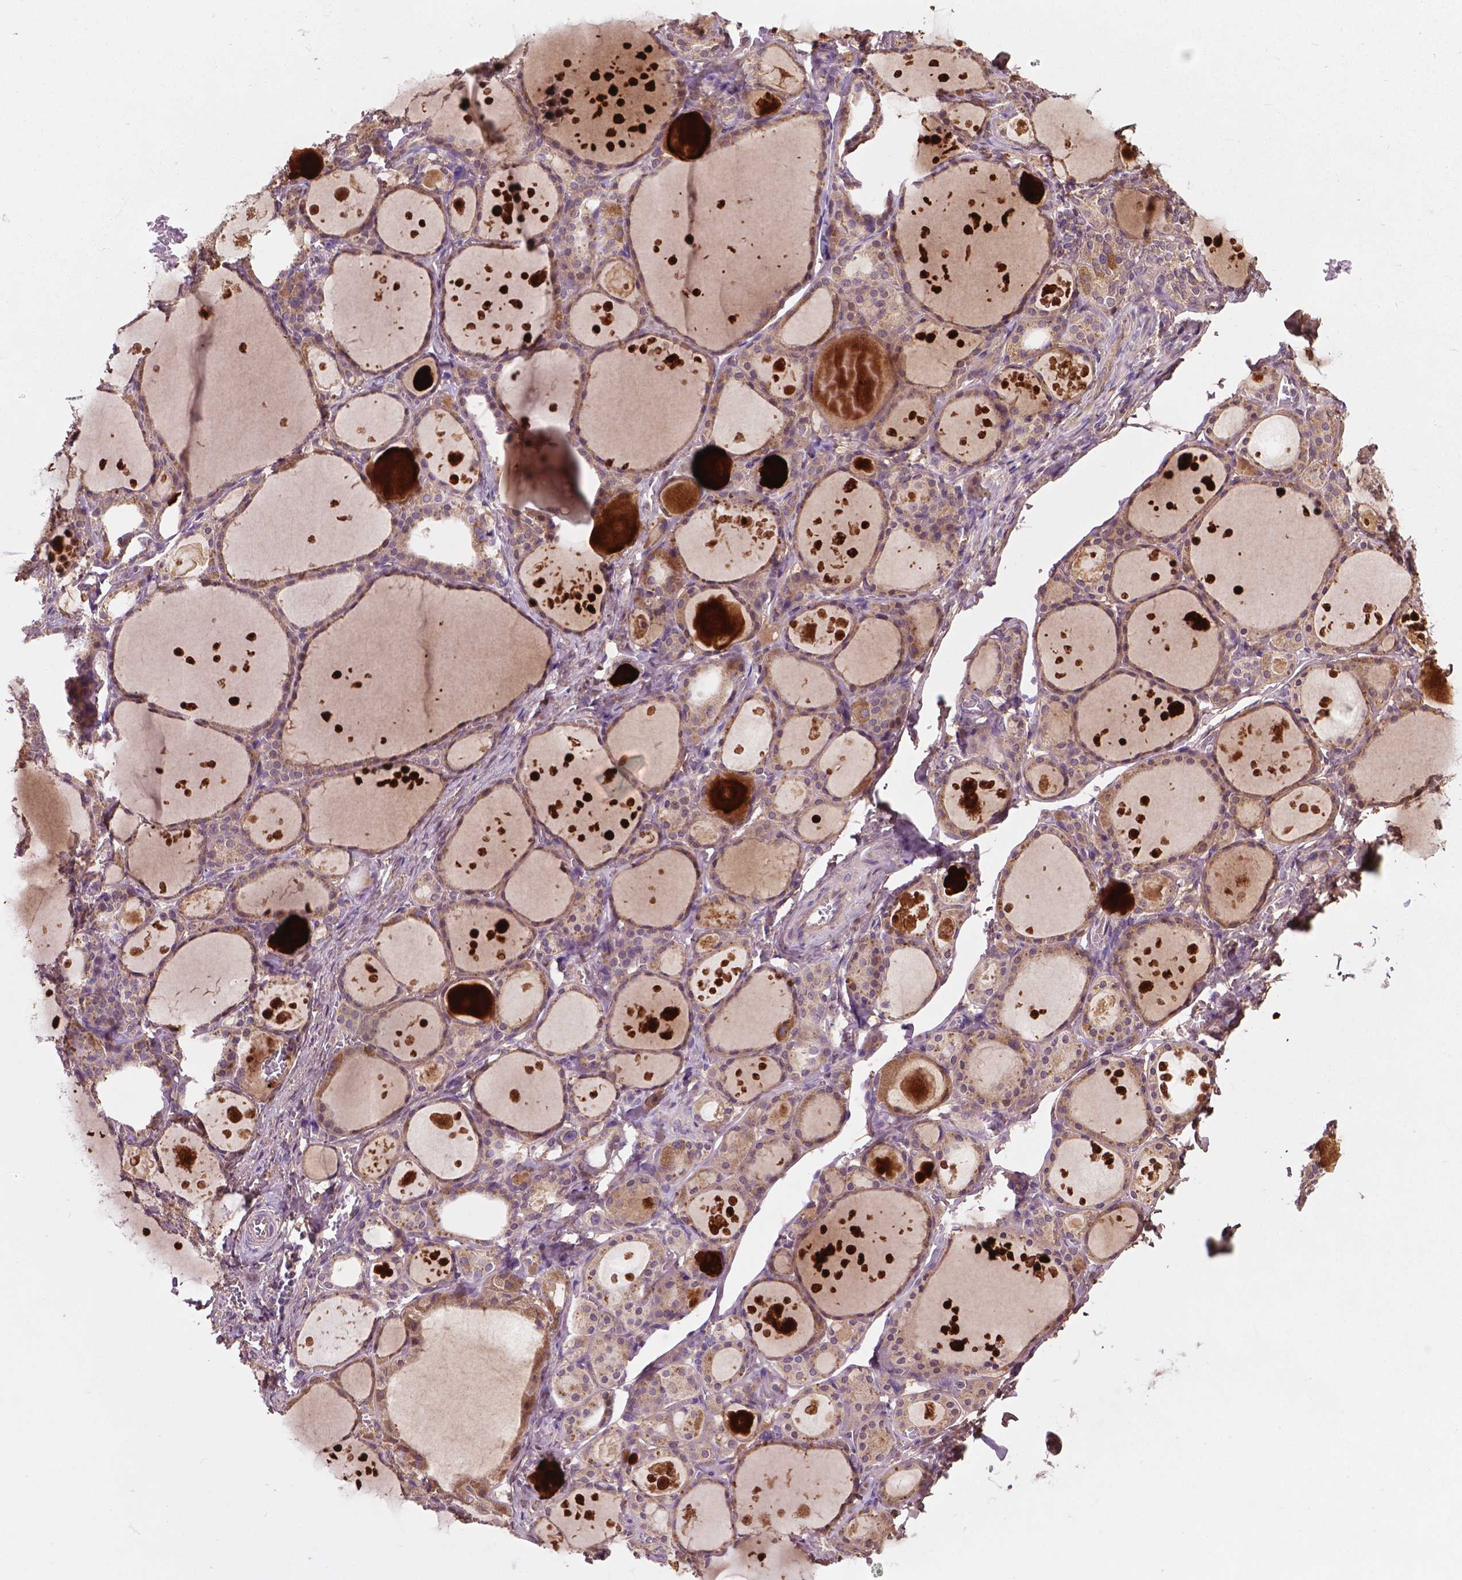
{"staining": {"intensity": "weak", "quantity": ">75%", "location": "cytoplasmic/membranous"}, "tissue": "thyroid gland", "cell_type": "Glandular cells", "image_type": "normal", "snomed": [{"axis": "morphology", "description": "Normal tissue, NOS"}, {"axis": "topography", "description": "Thyroid gland"}], "caption": "Glandular cells show low levels of weak cytoplasmic/membranous staining in approximately >75% of cells in benign thyroid gland.", "gene": "GJA9", "patient": {"sex": "male", "age": 68}}